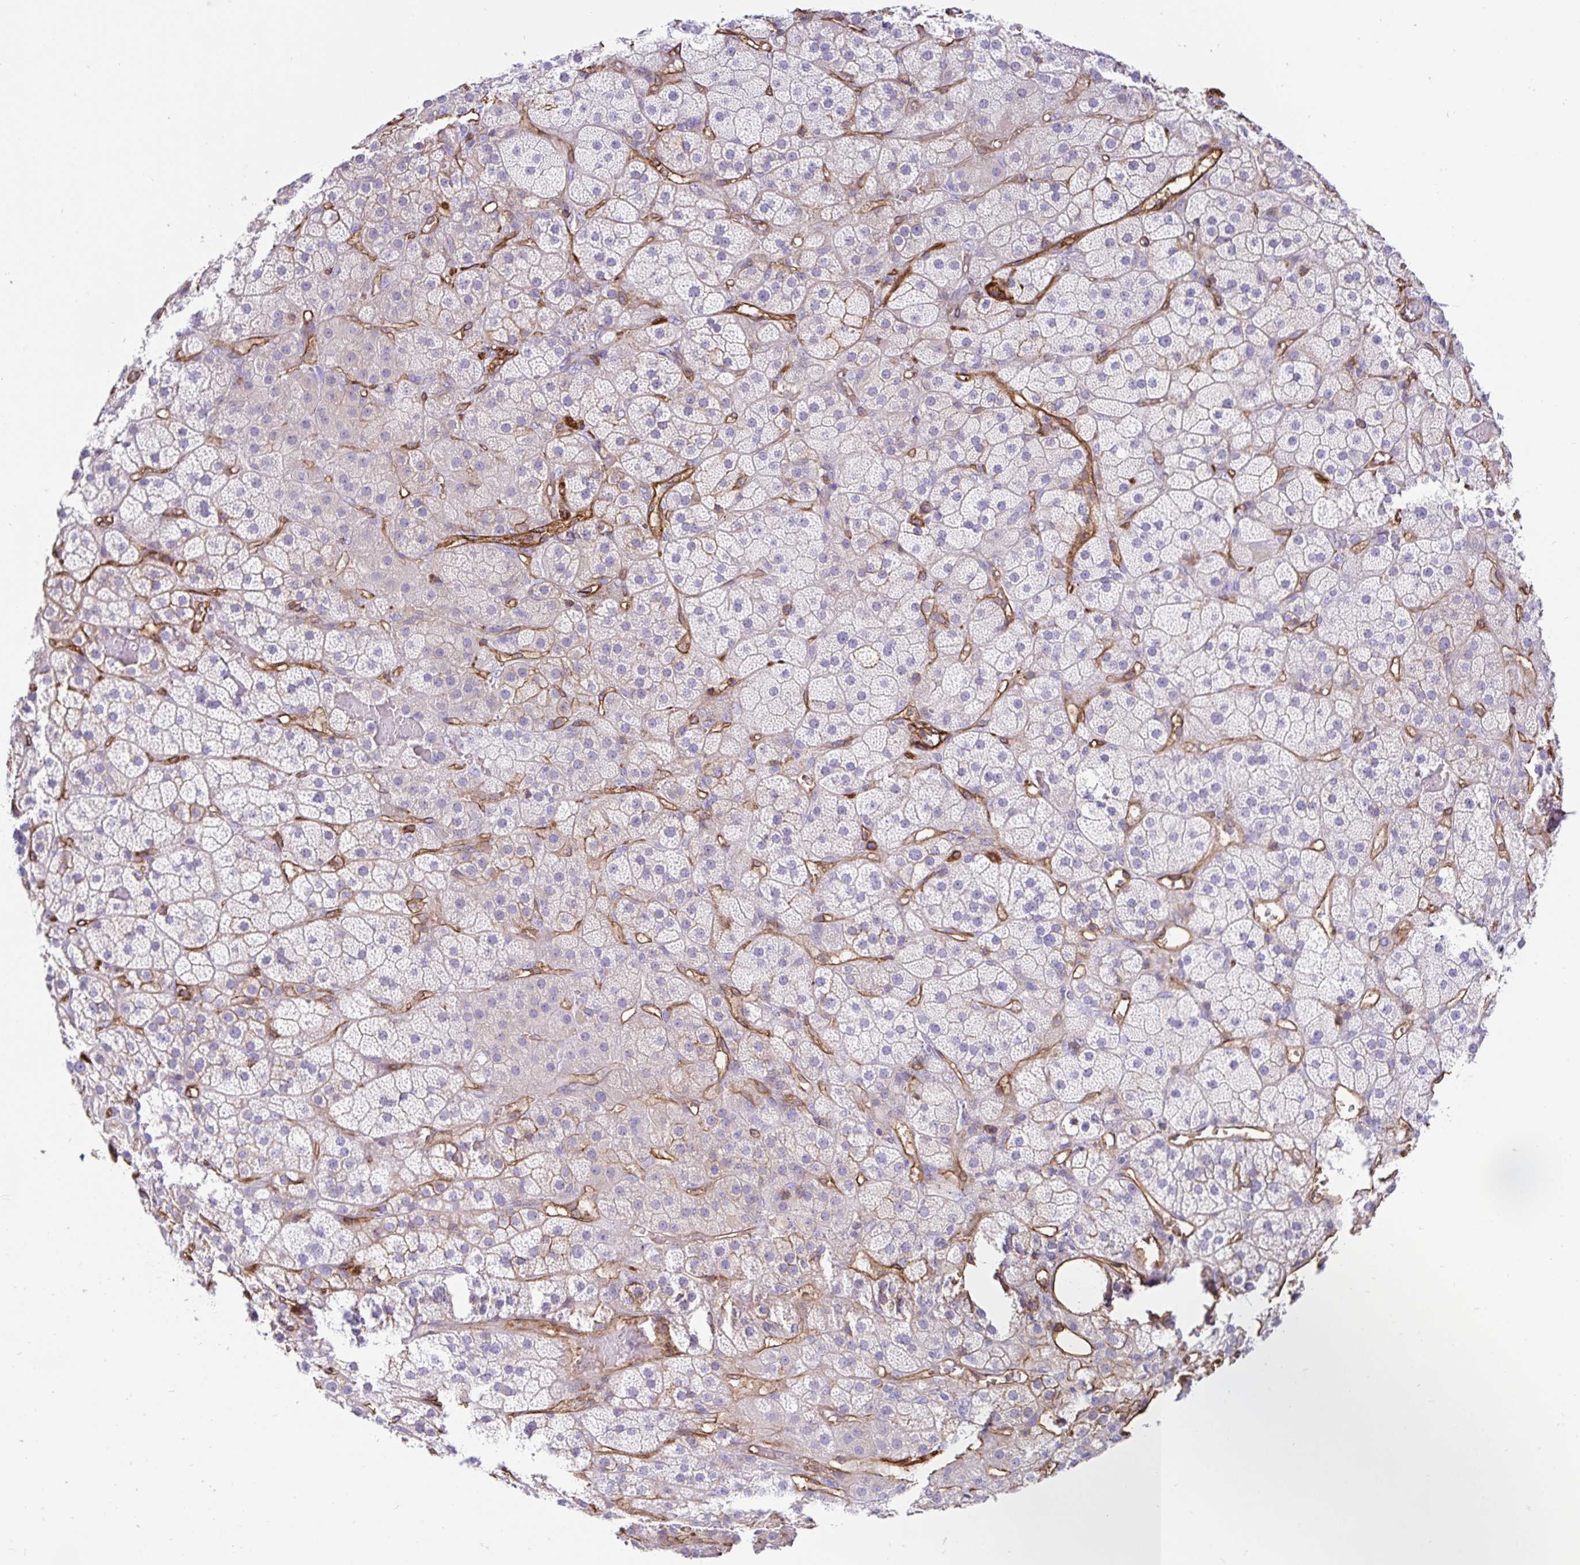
{"staining": {"intensity": "weak", "quantity": "25%-75%", "location": "cytoplasmic/membranous"}, "tissue": "adrenal gland", "cell_type": "Glandular cells", "image_type": "normal", "snomed": [{"axis": "morphology", "description": "Normal tissue, NOS"}, {"axis": "topography", "description": "Adrenal gland"}], "caption": "Adrenal gland stained for a protein exhibits weak cytoplasmic/membranous positivity in glandular cells.", "gene": "ANXA2", "patient": {"sex": "male", "age": 57}}